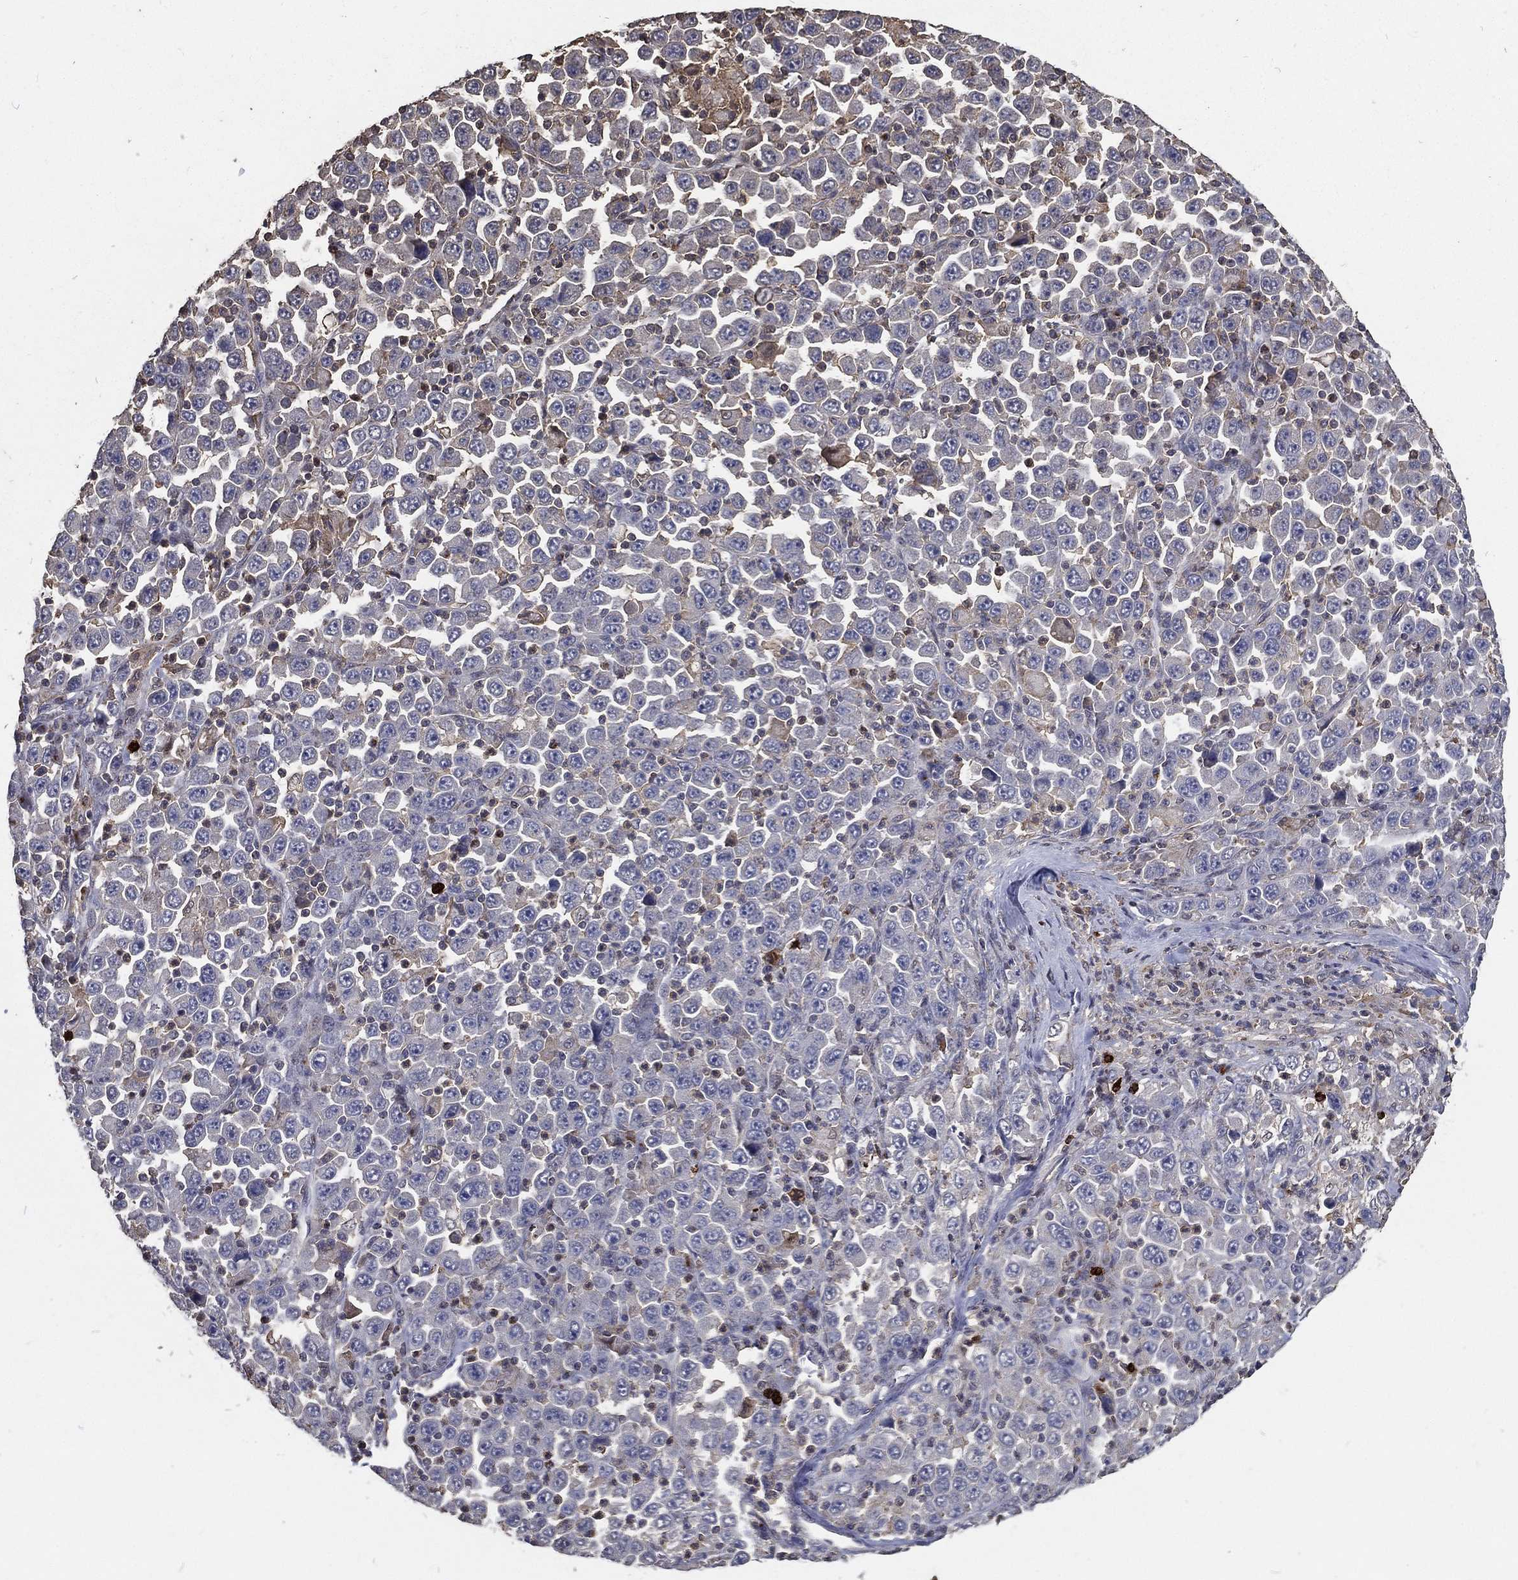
{"staining": {"intensity": "negative", "quantity": "none", "location": "none"}, "tissue": "stomach cancer", "cell_type": "Tumor cells", "image_type": "cancer", "snomed": [{"axis": "morphology", "description": "Normal tissue, NOS"}, {"axis": "morphology", "description": "Adenocarcinoma, NOS"}, {"axis": "topography", "description": "Stomach, upper"}, {"axis": "topography", "description": "Stomach"}], "caption": "Tumor cells show no significant expression in stomach adenocarcinoma.", "gene": "GPR183", "patient": {"sex": "male", "age": 59}}